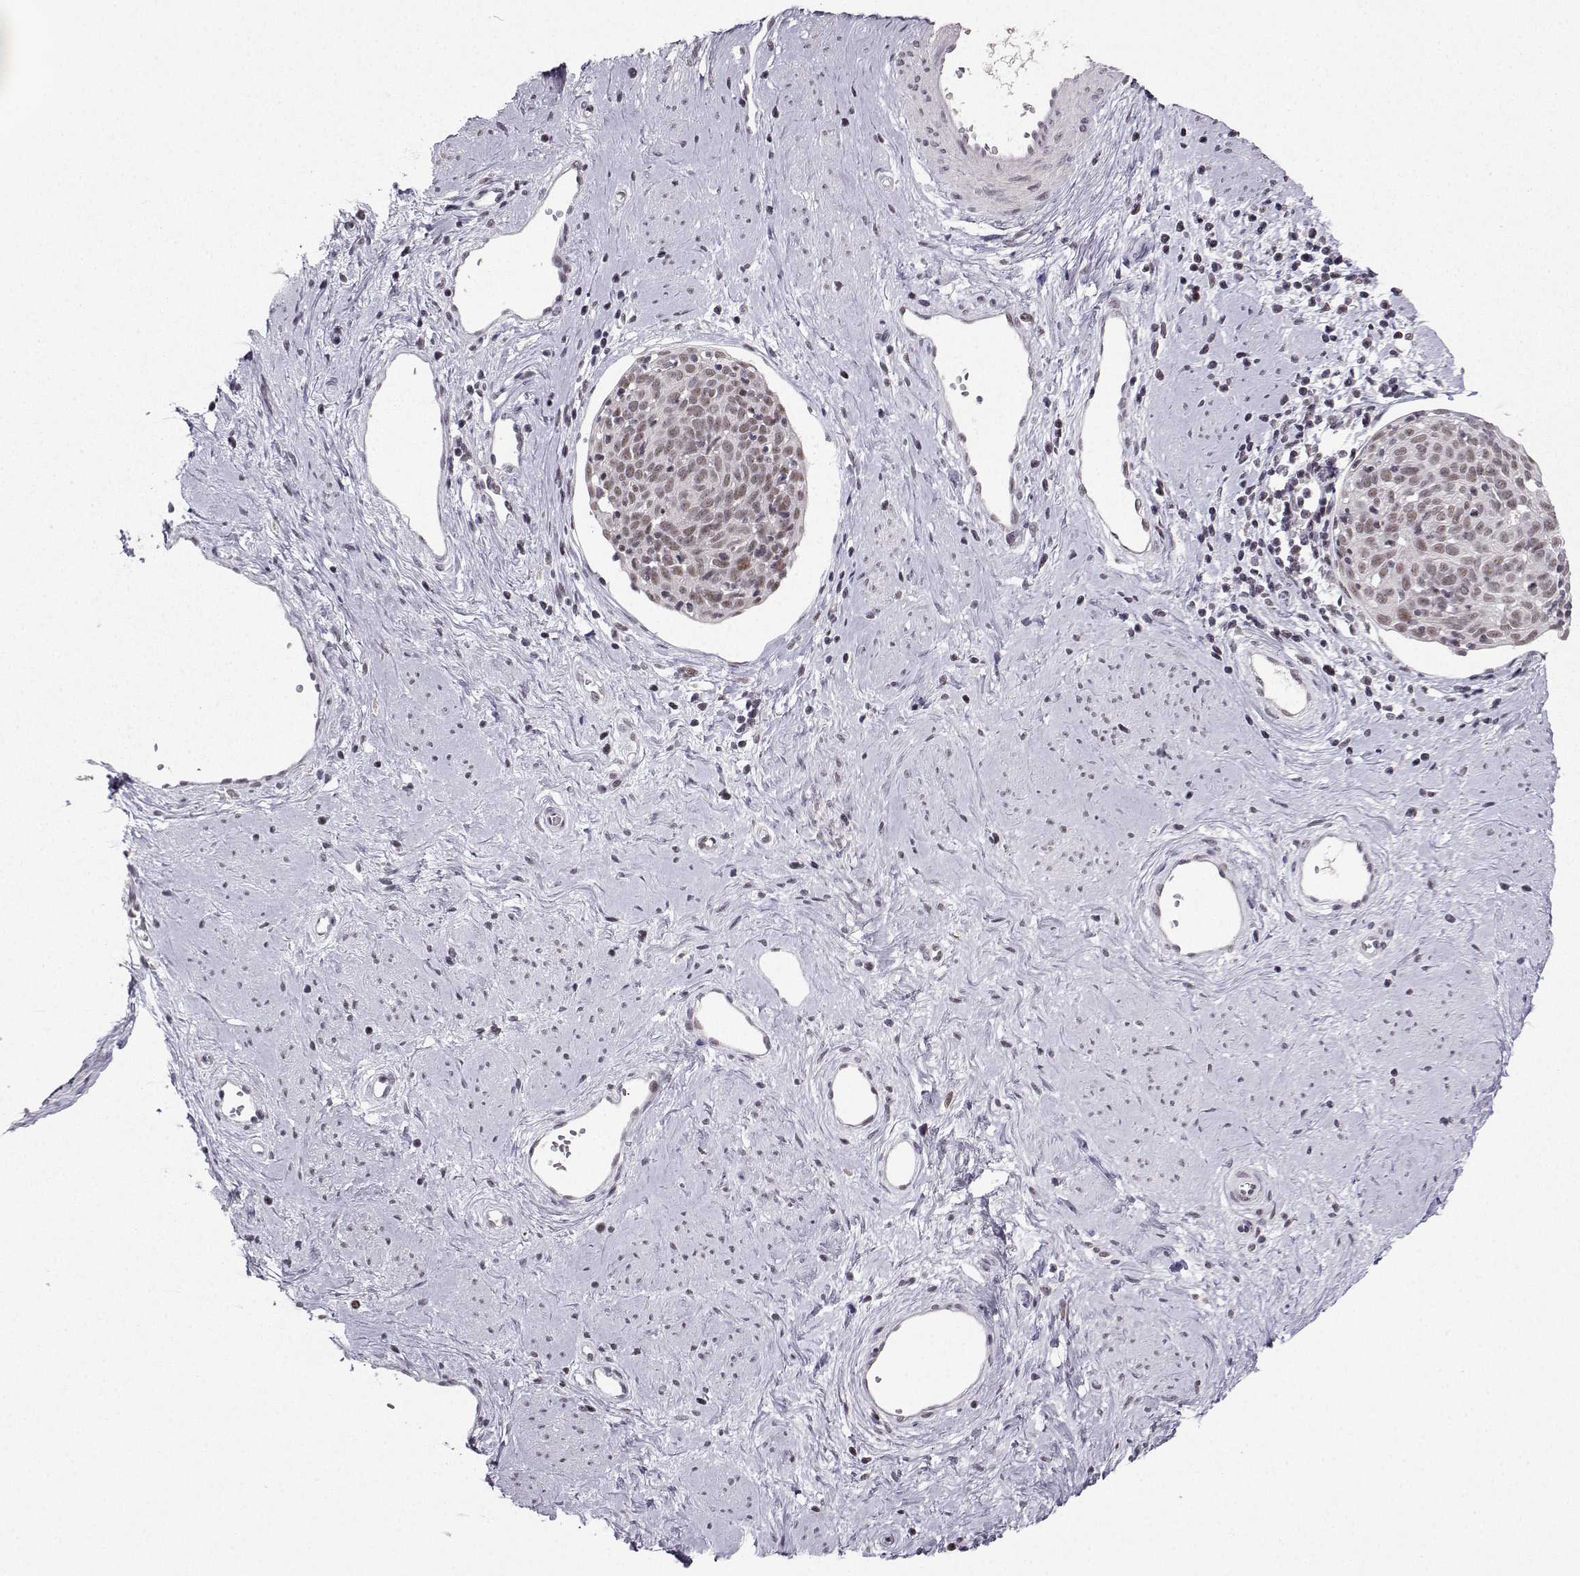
{"staining": {"intensity": "moderate", "quantity": "25%-75%", "location": "nuclear"}, "tissue": "cervical cancer", "cell_type": "Tumor cells", "image_type": "cancer", "snomed": [{"axis": "morphology", "description": "Squamous cell carcinoma, NOS"}, {"axis": "topography", "description": "Cervix"}], "caption": "Human cervical squamous cell carcinoma stained with a brown dye shows moderate nuclear positive positivity in approximately 25%-75% of tumor cells.", "gene": "LIN28A", "patient": {"sex": "female", "age": 39}}